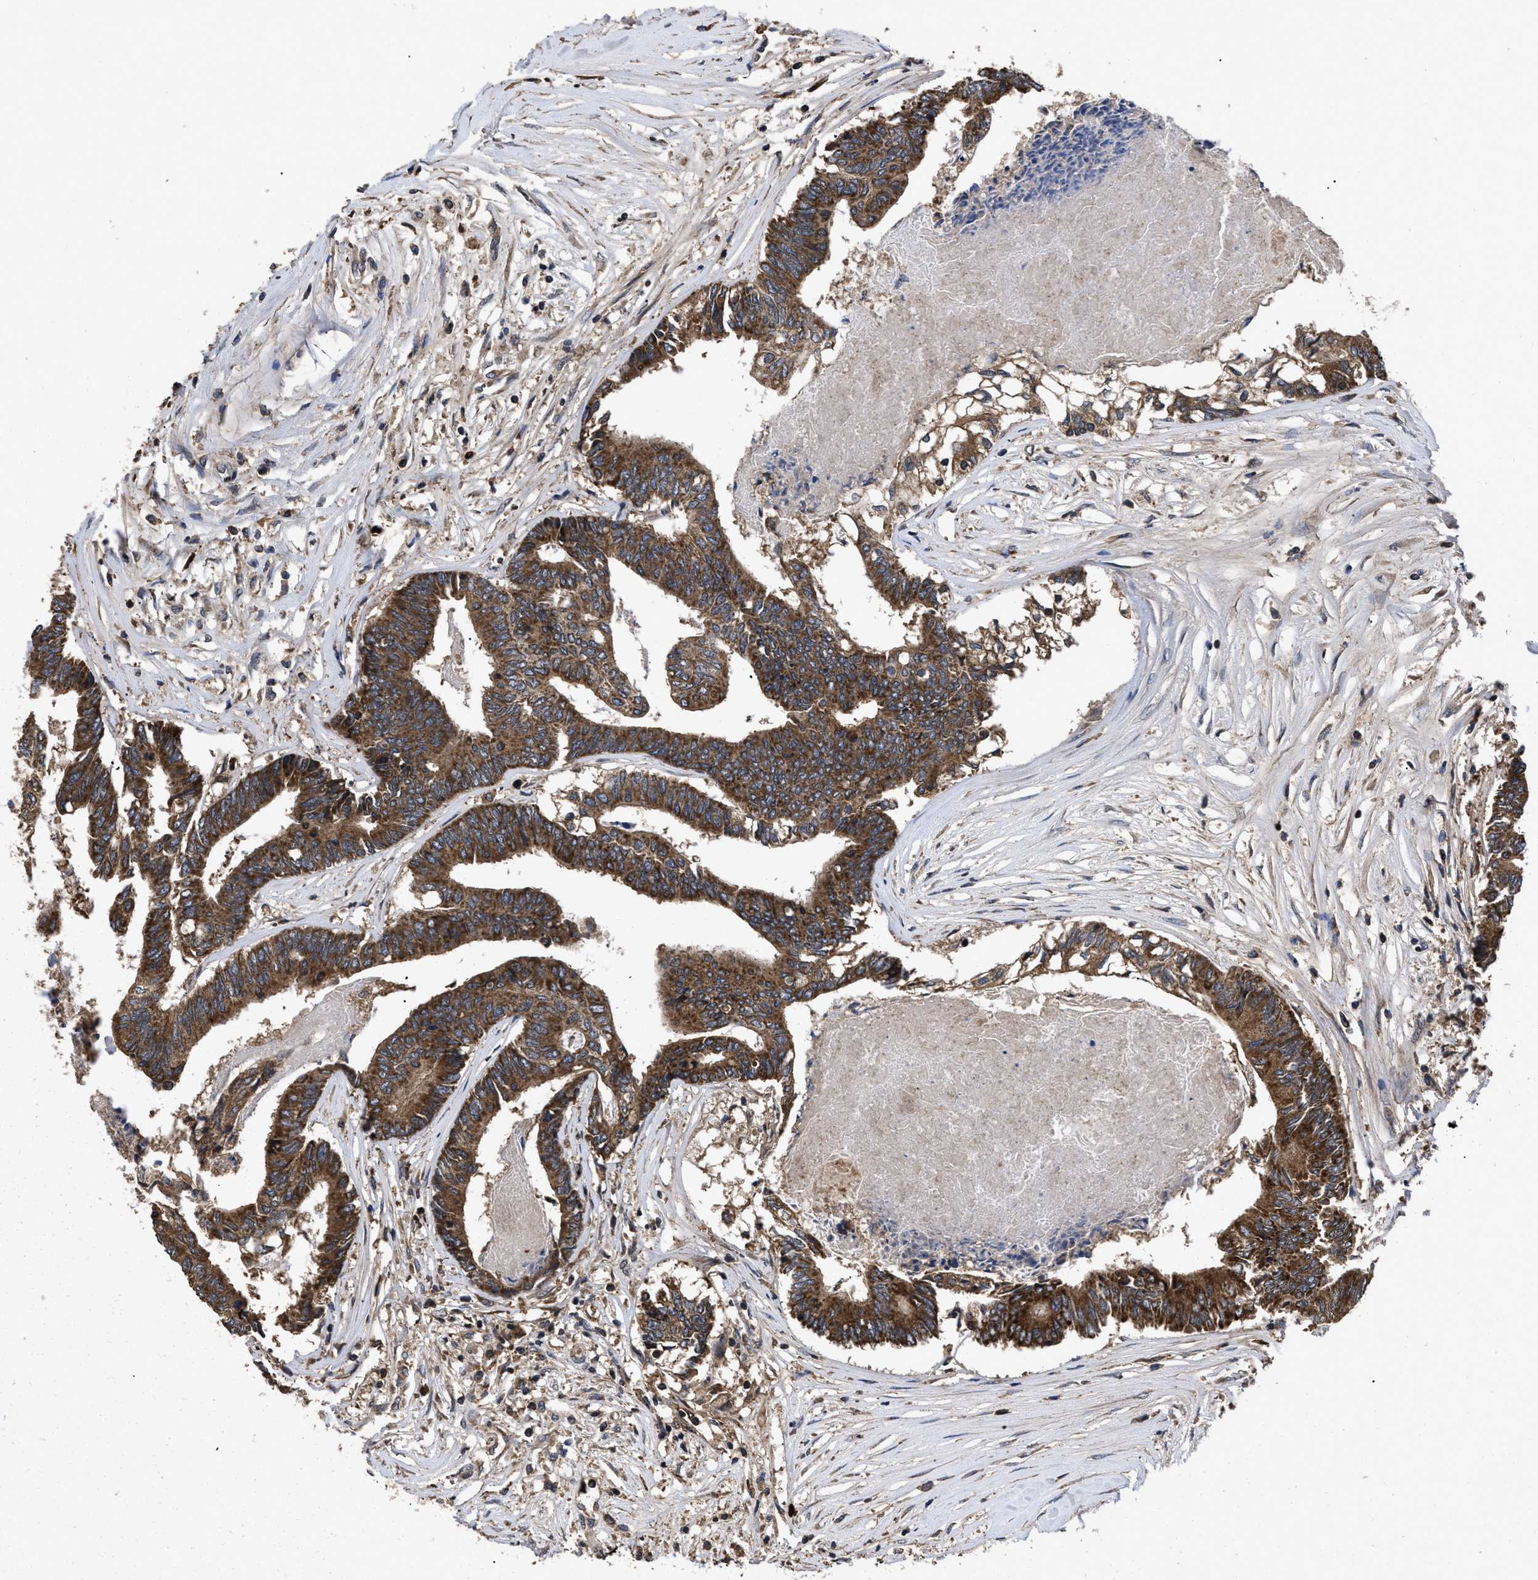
{"staining": {"intensity": "strong", "quantity": ">75%", "location": "cytoplasmic/membranous"}, "tissue": "colorectal cancer", "cell_type": "Tumor cells", "image_type": "cancer", "snomed": [{"axis": "morphology", "description": "Adenocarcinoma, NOS"}, {"axis": "topography", "description": "Rectum"}], "caption": "Protein expression analysis of human colorectal adenocarcinoma reveals strong cytoplasmic/membranous positivity in about >75% of tumor cells.", "gene": "LRRC3", "patient": {"sex": "male", "age": 63}}